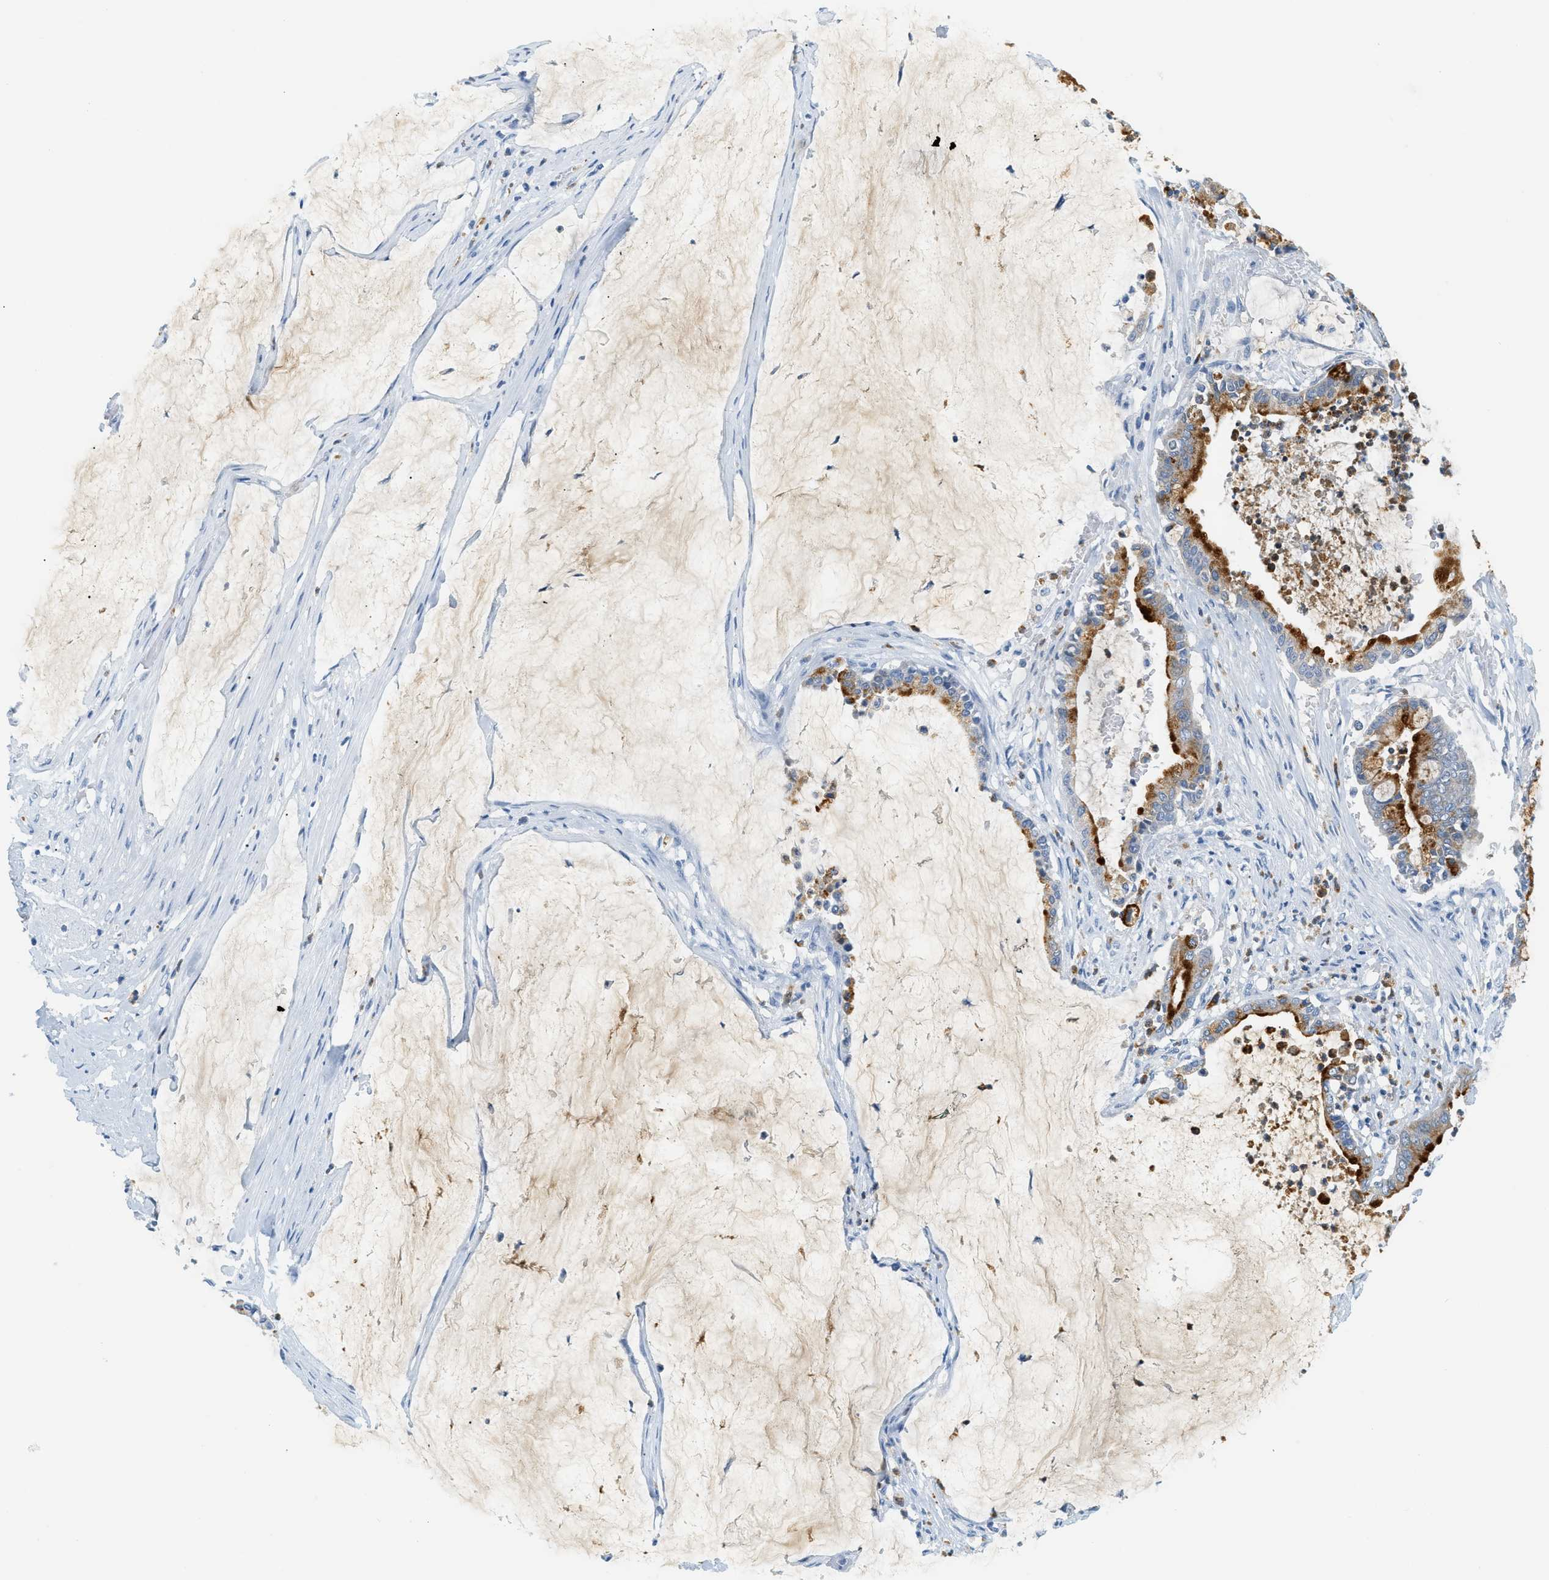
{"staining": {"intensity": "strong", "quantity": "25%-75%", "location": "cytoplasmic/membranous"}, "tissue": "pancreatic cancer", "cell_type": "Tumor cells", "image_type": "cancer", "snomed": [{"axis": "morphology", "description": "Adenocarcinoma, NOS"}, {"axis": "topography", "description": "Pancreas"}], "caption": "There is high levels of strong cytoplasmic/membranous staining in tumor cells of adenocarcinoma (pancreatic), as demonstrated by immunohistochemical staining (brown color).", "gene": "LCN2", "patient": {"sex": "male", "age": 41}}